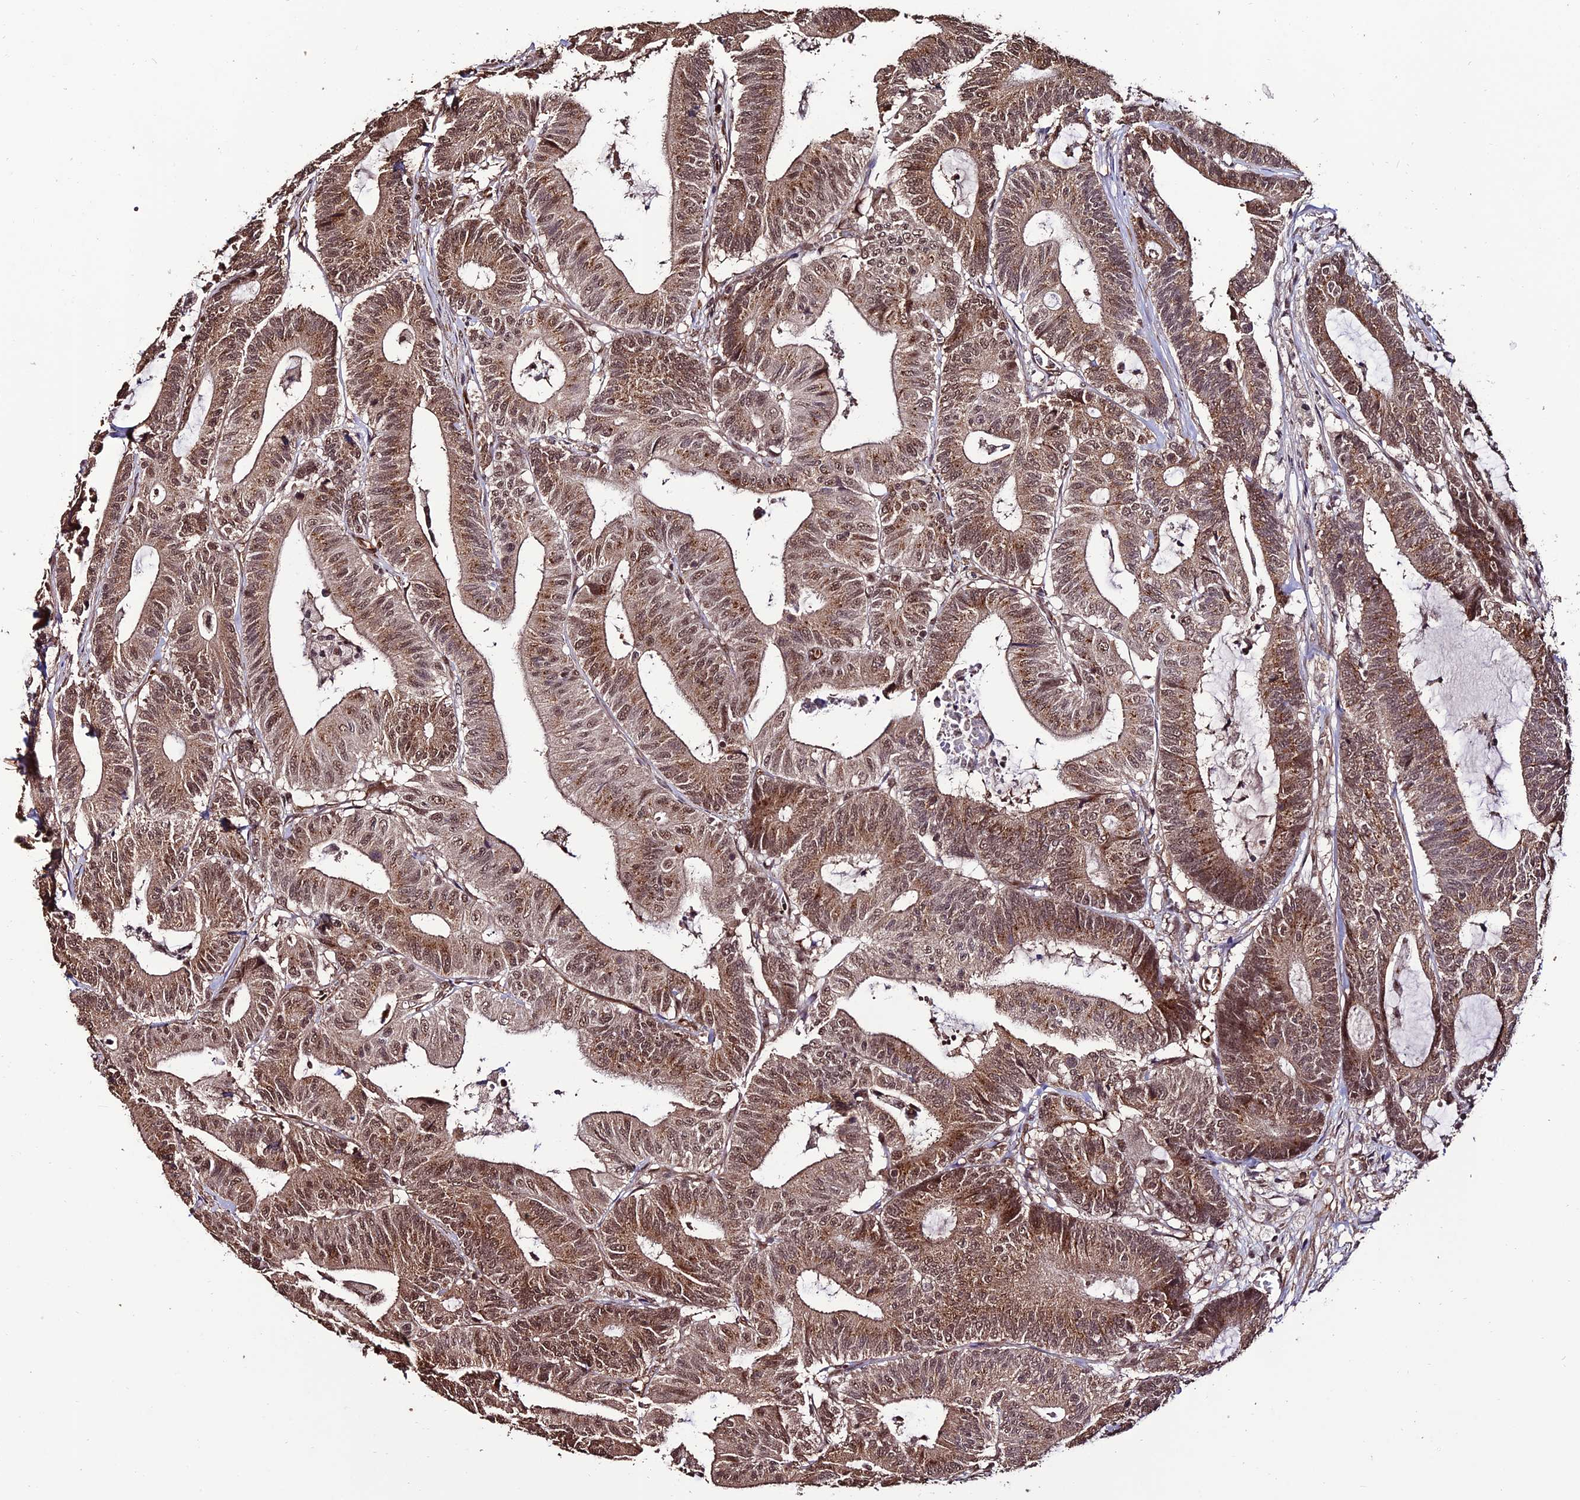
{"staining": {"intensity": "moderate", "quantity": ">75%", "location": "cytoplasmic/membranous,nuclear"}, "tissue": "colorectal cancer", "cell_type": "Tumor cells", "image_type": "cancer", "snomed": [{"axis": "morphology", "description": "Adenocarcinoma, NOS"}, {"axis": "topography", "description": "Colon"}], "caption": "A medium amount of moderate cytoplasmic/membranous and nuclear positivity is seen in approximately >75% of tumor cells in adenocarcinoma (colorectal) tissue.", "gene": "CABIN1", "patient": {"sex": "female", "age": 84}}